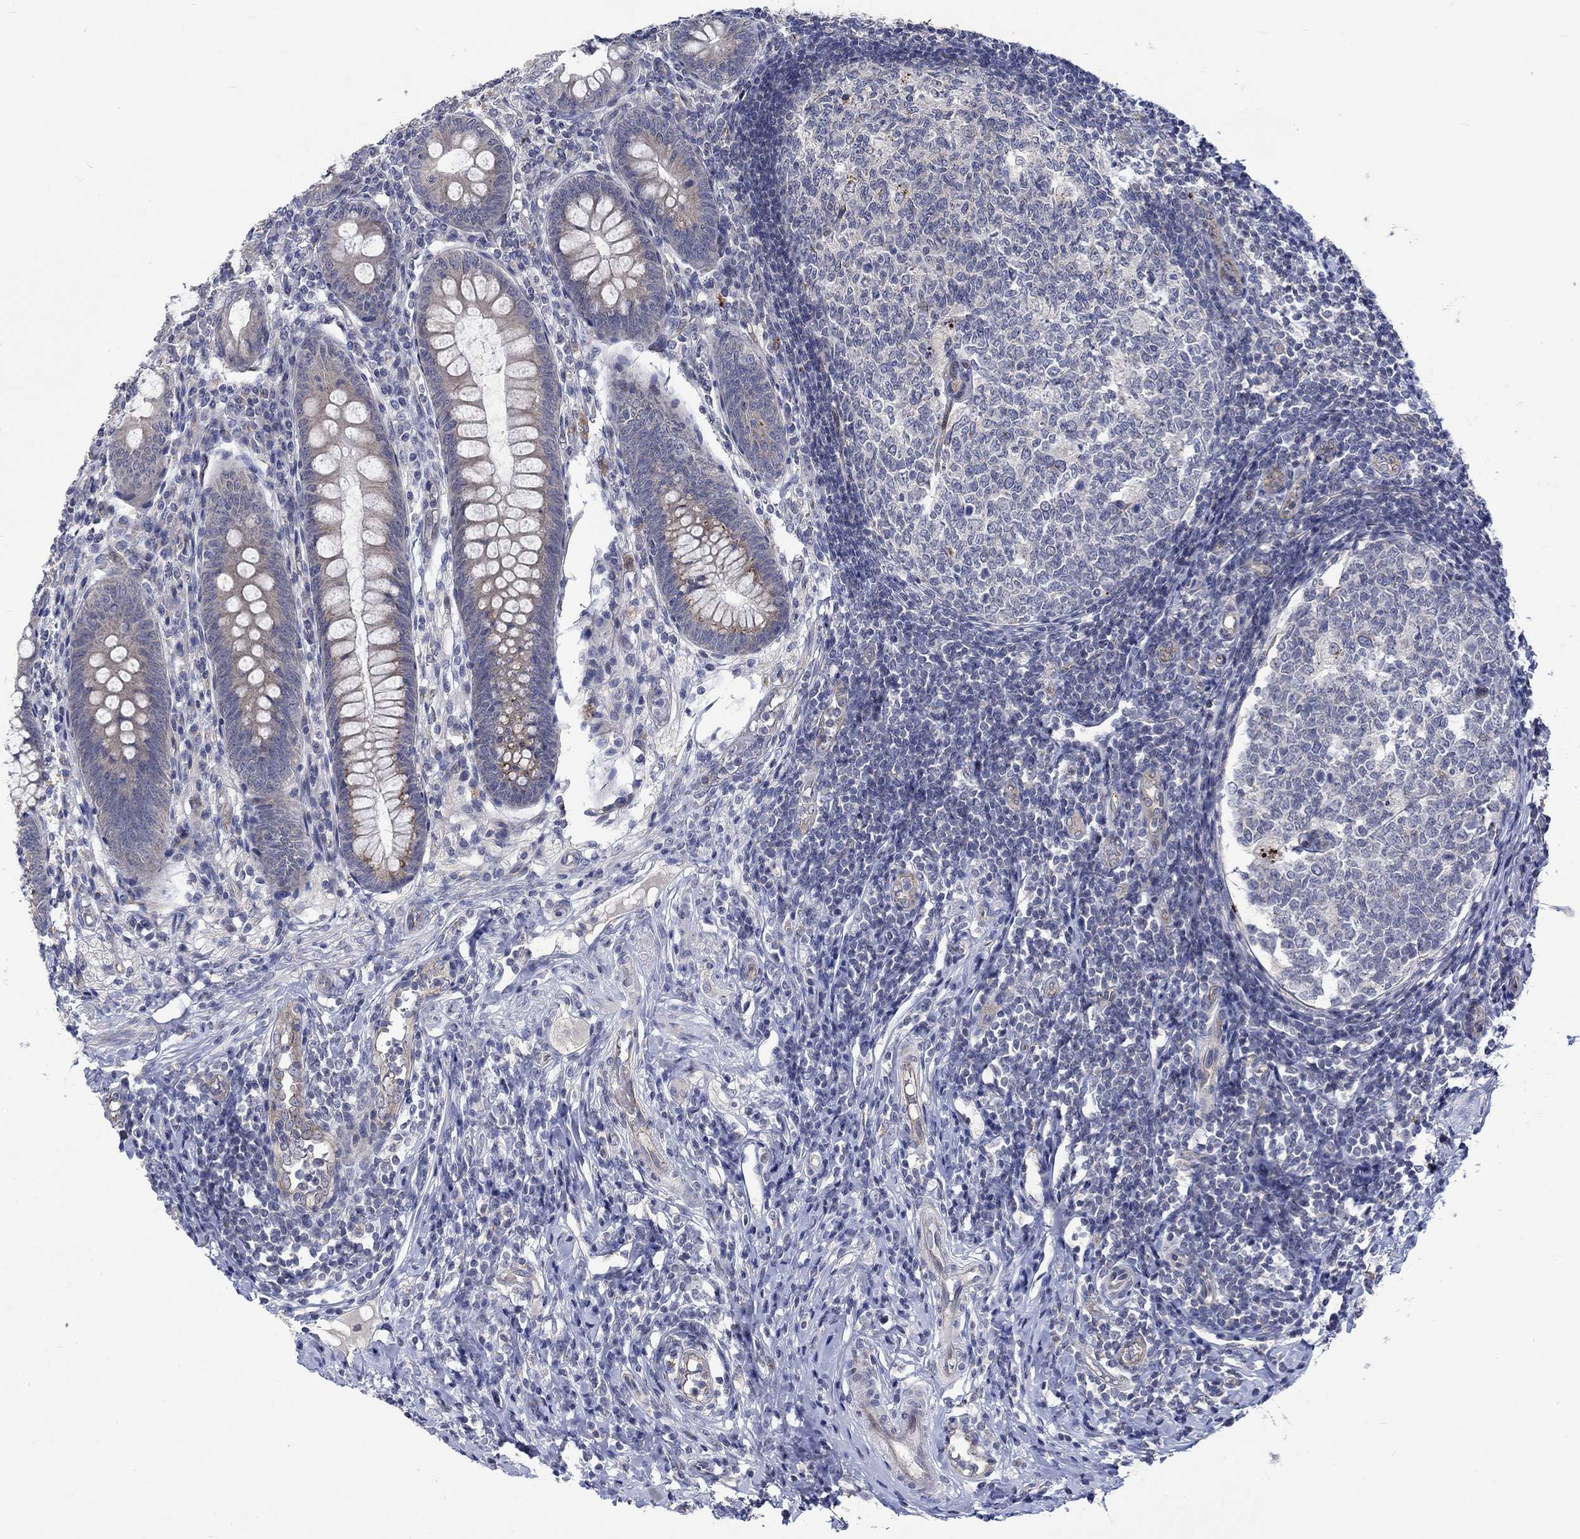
{"staining": {"intensity": "moderate", "quantity": "<25%", "location": "cytoplasmic/membranous"}, "tissue": "appendix", "cell_type": "Glandular cells", "image_type": "normal", "snomed": [{"axis": "morphology", "description": "Normal tissue, NOS"}, {"axis": "morphology", "description": "Inflammation, NOS"}, {"axis": "topography", "description": "Appendix"}], "caption": "Appendix stained for a protein shows moderate cytoplasmic/membranous positivity in glandular cells. (DAB IHC with brightfield microscopy, high magnification).", "gene": "GJA5", "patient": {"sex": "male", "age": 16}}